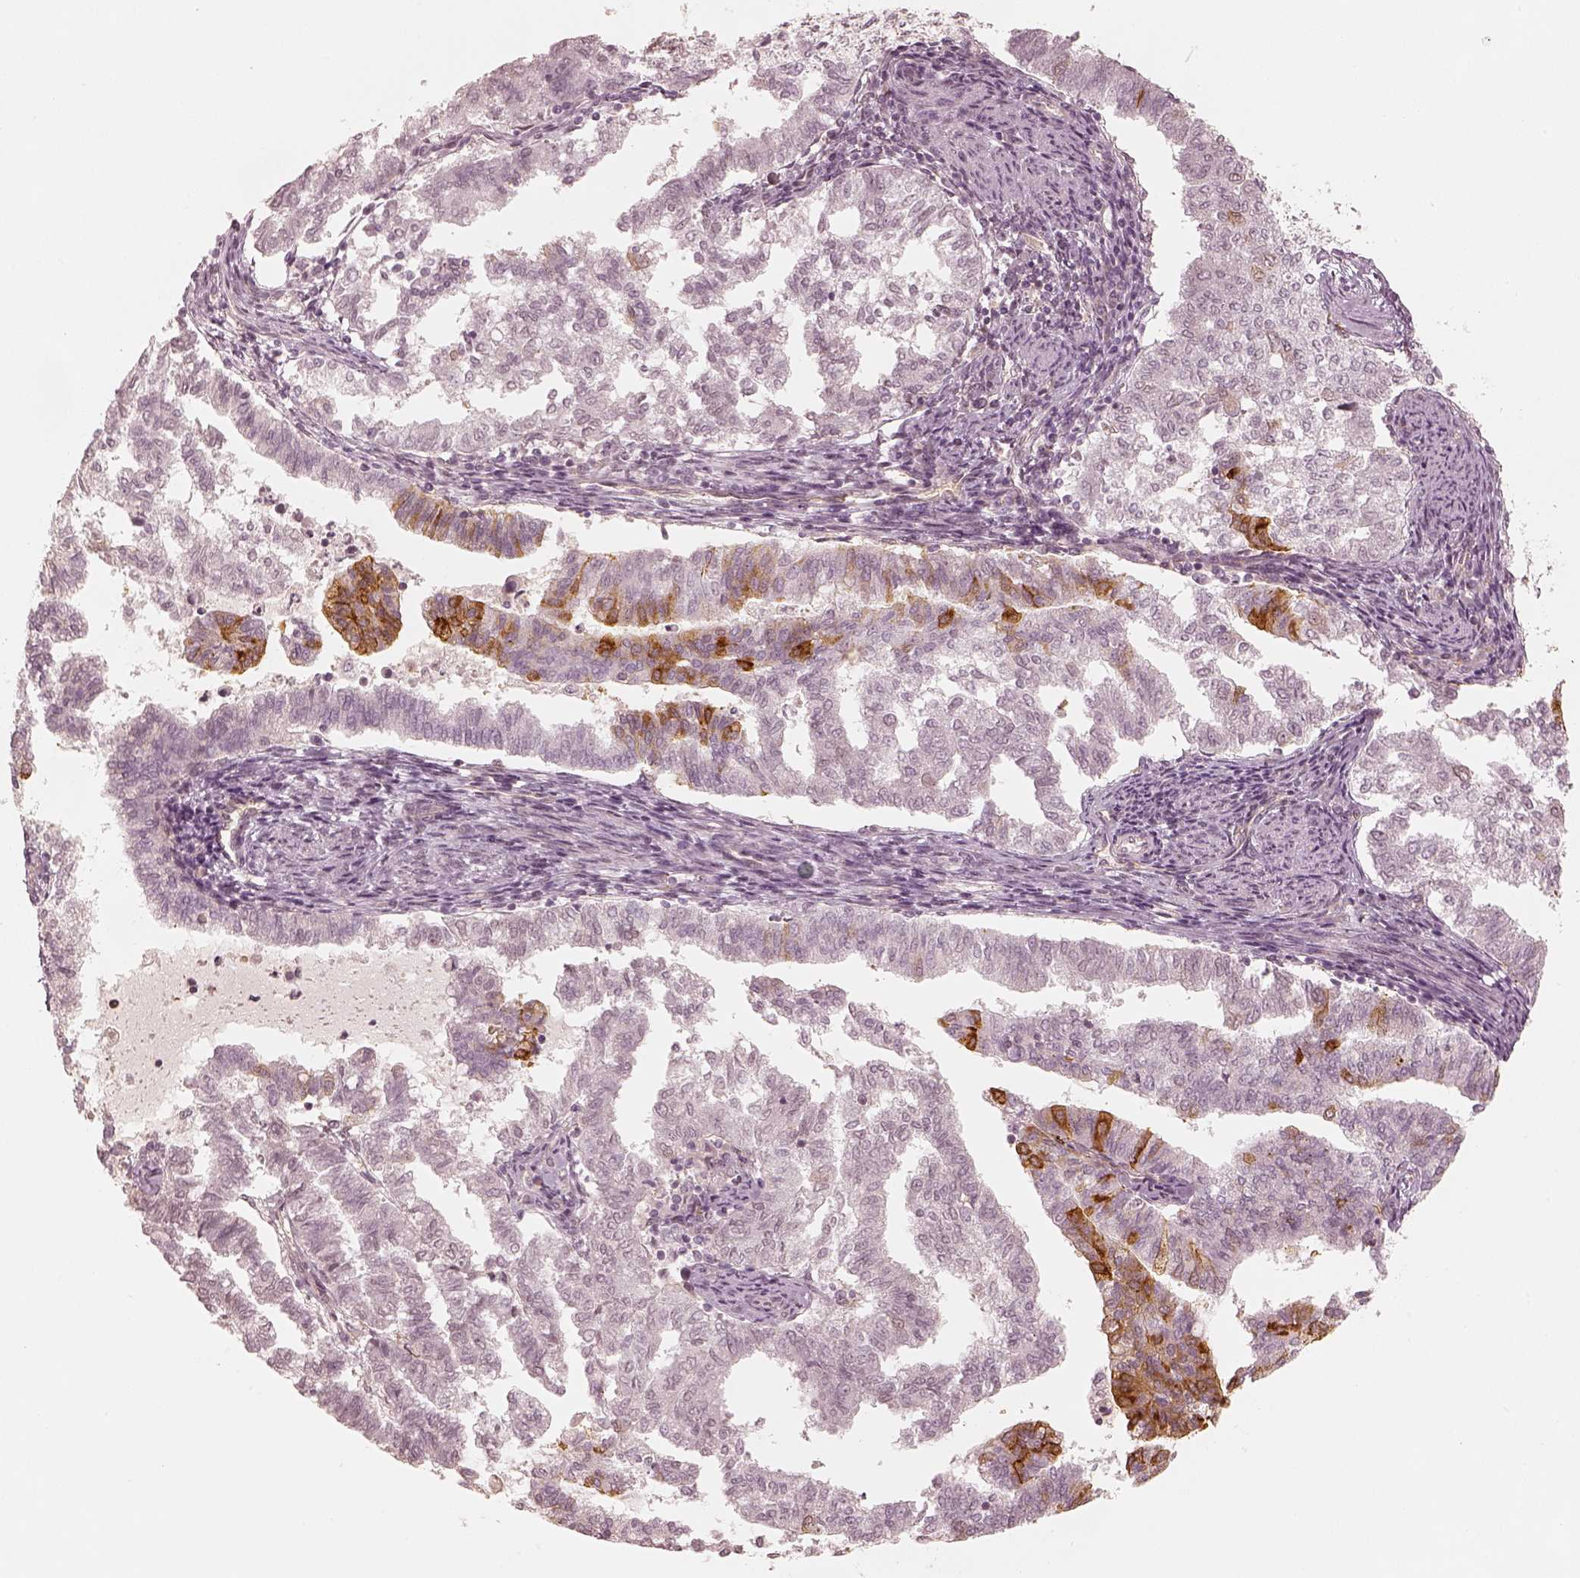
{"staining": {"intensity": "moderate", "quantity": "<25%", "location": "cytoplasmic/membranous"}, "tissue": "endometrial cancer", "cell_type": "Tumor cells", "image_type": "cancer", "snomed": [{"axis": "morphology", "description": "Adenocarcinoma, NOS"}, {"axis": "topography", "description": "Endometrium"}], "caption": "Immunohistochemical staining of adenocarcinoma (endometrial) displays moderate cytoplasmic/membranous protein staining in about <25% of tumor cells.", "gene": "GORASP2", "patient": {"sex": "female", "age": 79}}